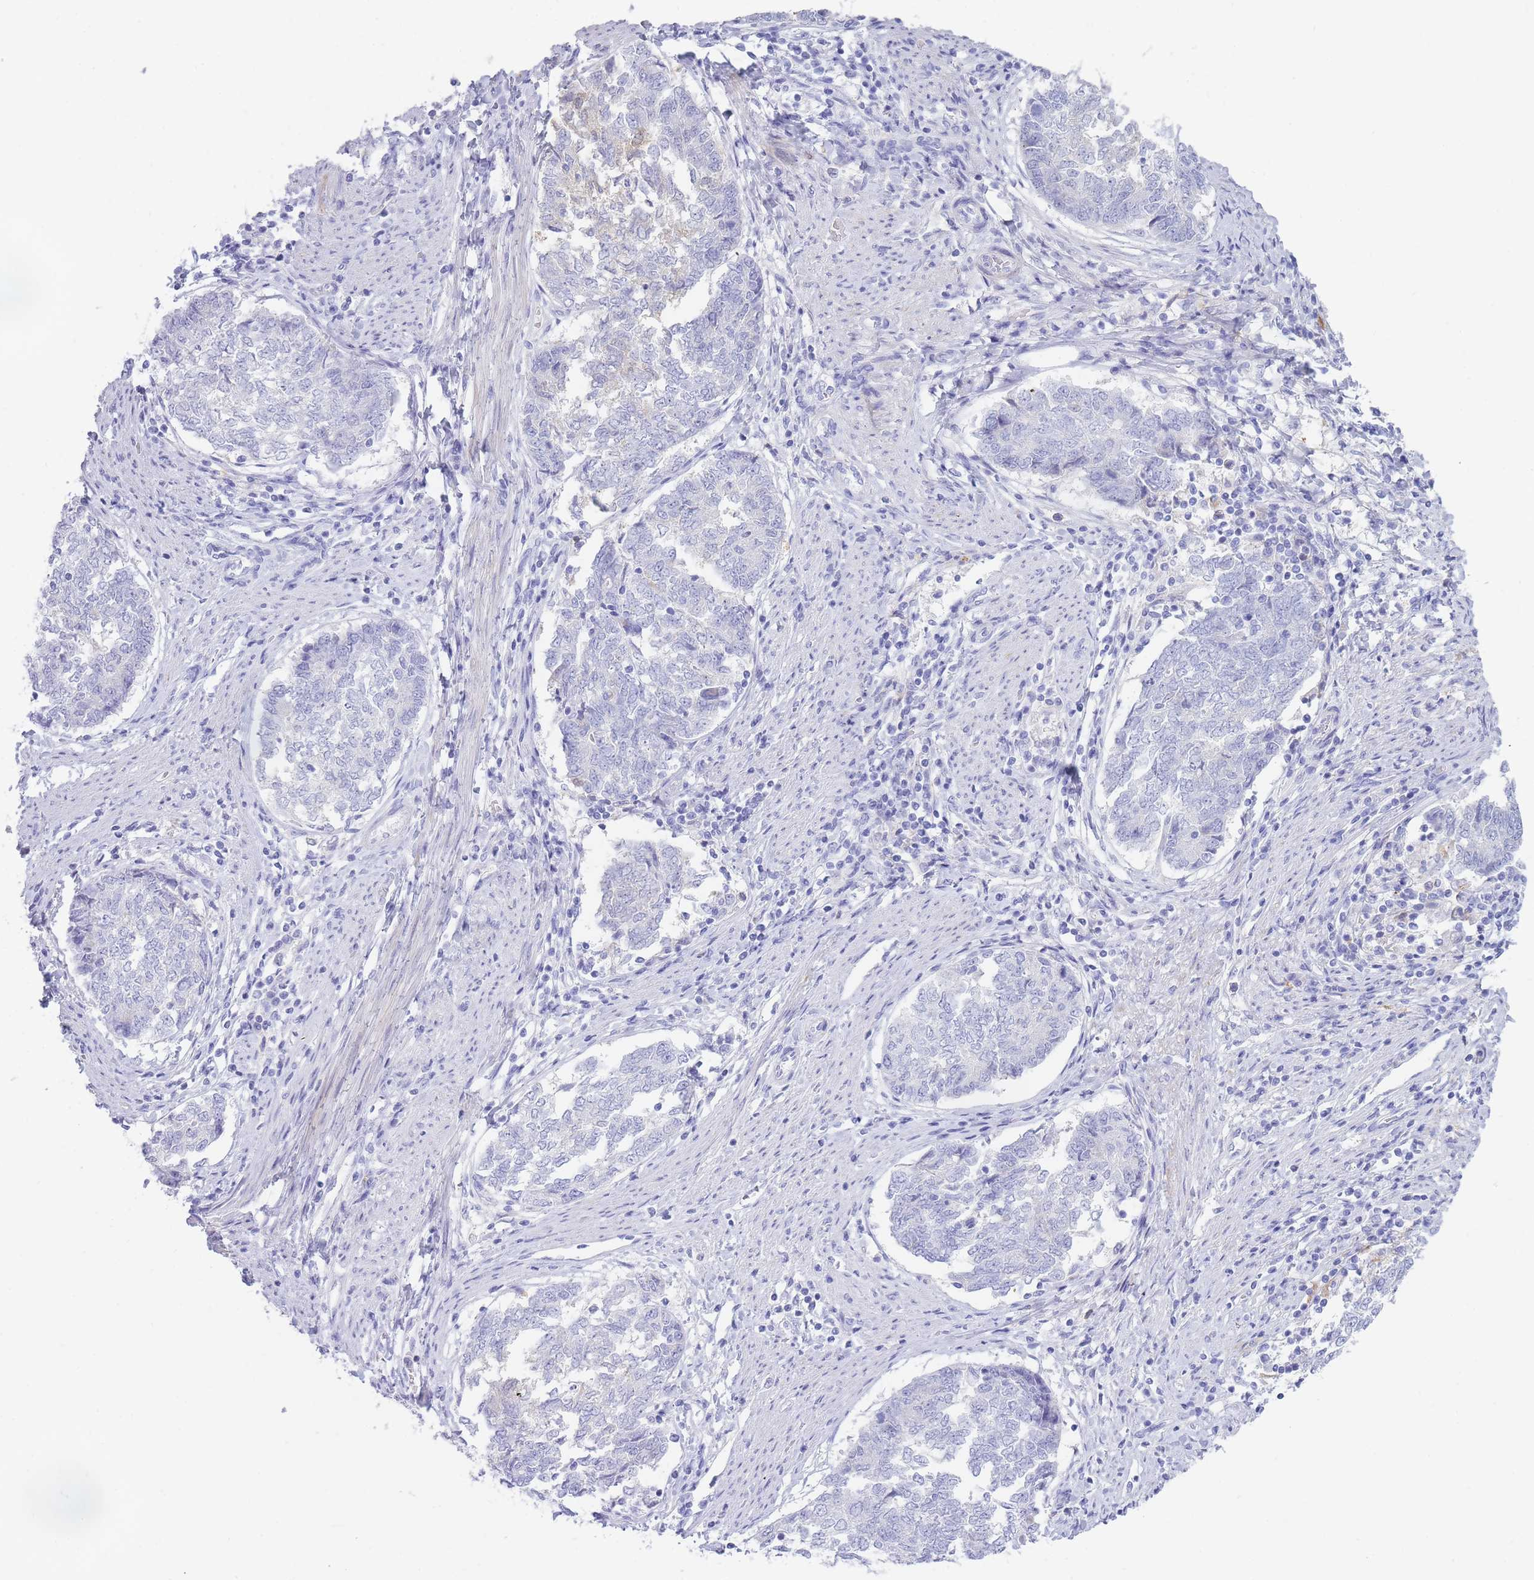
{"staining": {"intensity": "negative", "quantity": "none", "location": "none"}, "tissue": "endometrial cancer", "cell_type": "Tumor cells", "image_type": "cancer", "snomed": [{"axis": "morphology", "description": "Adenocarcinoma, NOS"}, {"axis": "topography", "description": "Endometrium"}], "caption": "The photomicrograph displays no staining of tumor cells in endometrial cancer (adenocarcinoma).", "gene": "NKX1-2", "patient": {"sex": "female", "age": 80}}